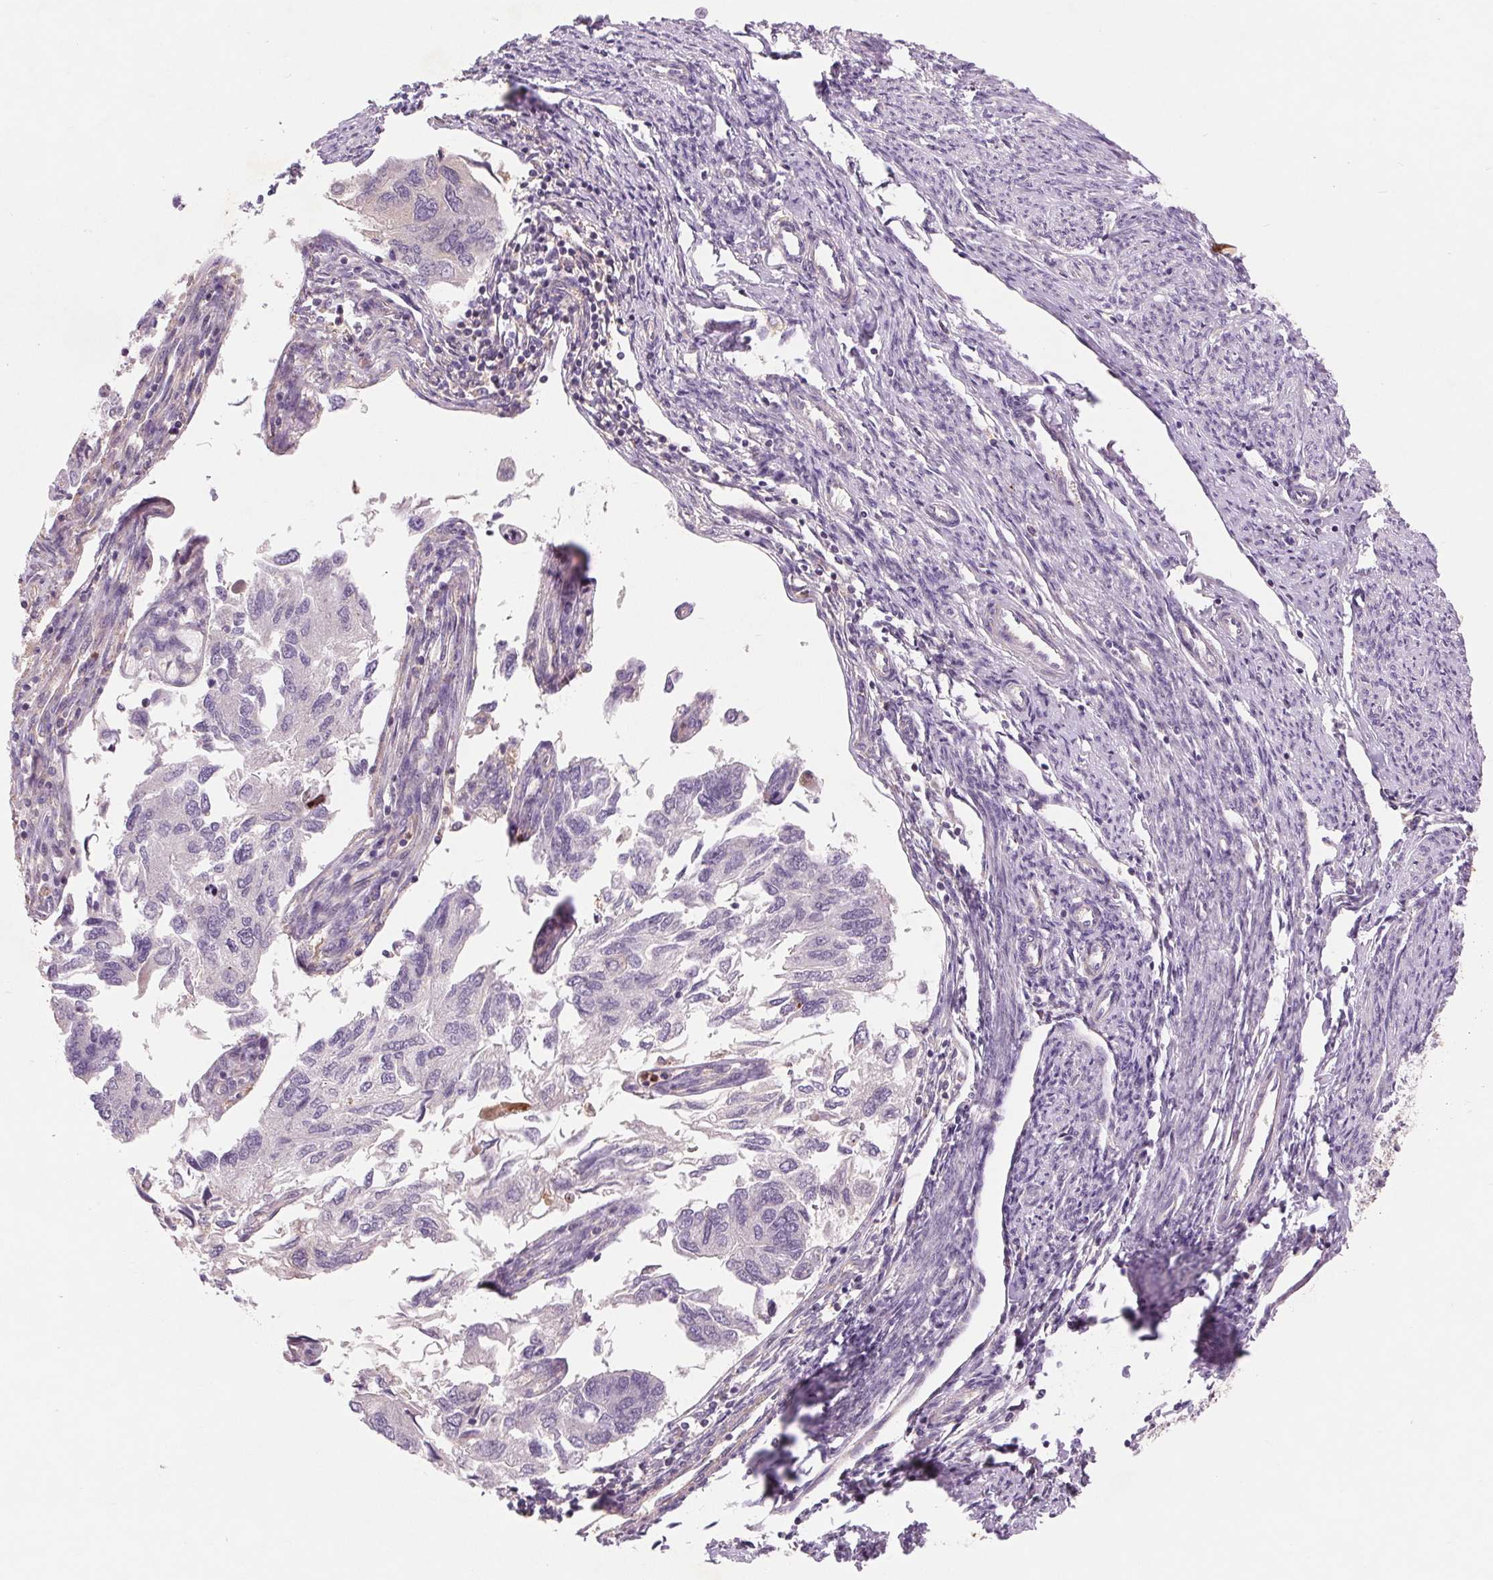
{"staining": {"intensity": "negative", "quantity": "none", "location": "none"}, "tissue": "endometrial cancer", "cell_type": "Tumor cells", "image_type": "cancer", "snomed": [{"axis": "morphology", "description": "Carcinoma, NOS"}, {"axis": "topography", "description": "Uterus"}], "caption": "The photomicrograph reveals no staining of tumor cells in endometrial carcinoma.", "gene": "RANBP3L", "patient": {"sex": "female", "age": 76}}